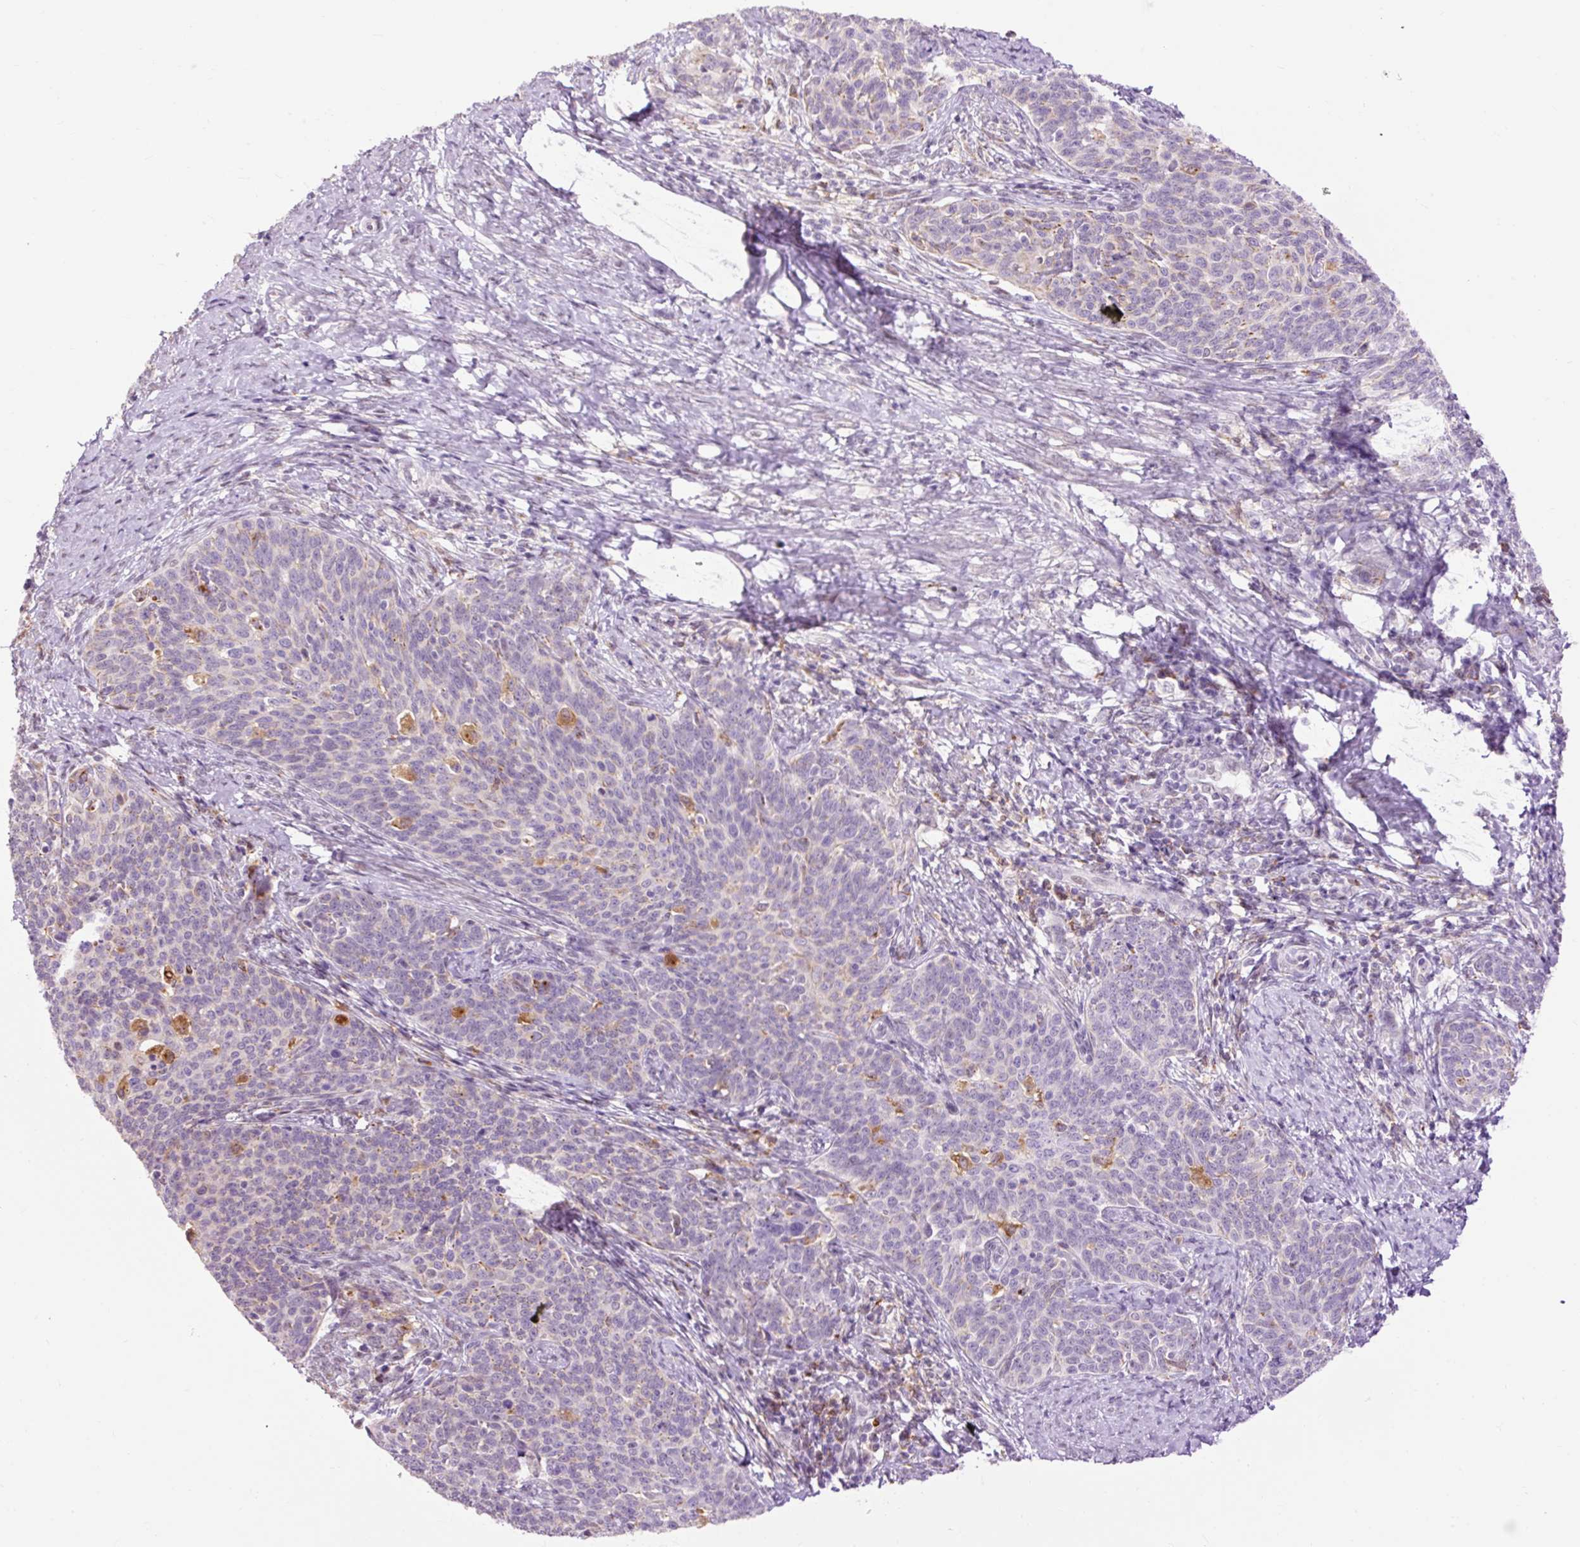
{"staining": {"intensity": "negative", "quantity": "none", "location": "none"}, "tissue": "cervical cancer", "cell_type": "Tumor cells", "image_type": "cancer", "snomed": [{"axis": "morphology", "description": "Squamous cell carcinoma, NOS"}, {"axis": "topography", "description": "Cervix"}], "caption": "IHC photomicrograph of neoplastic tissue: cervical cancer stained with DAB shows no significant protein staining in tumor cells.", "gene": "LY86", "patient": {"sex": "female", "age": 39}}